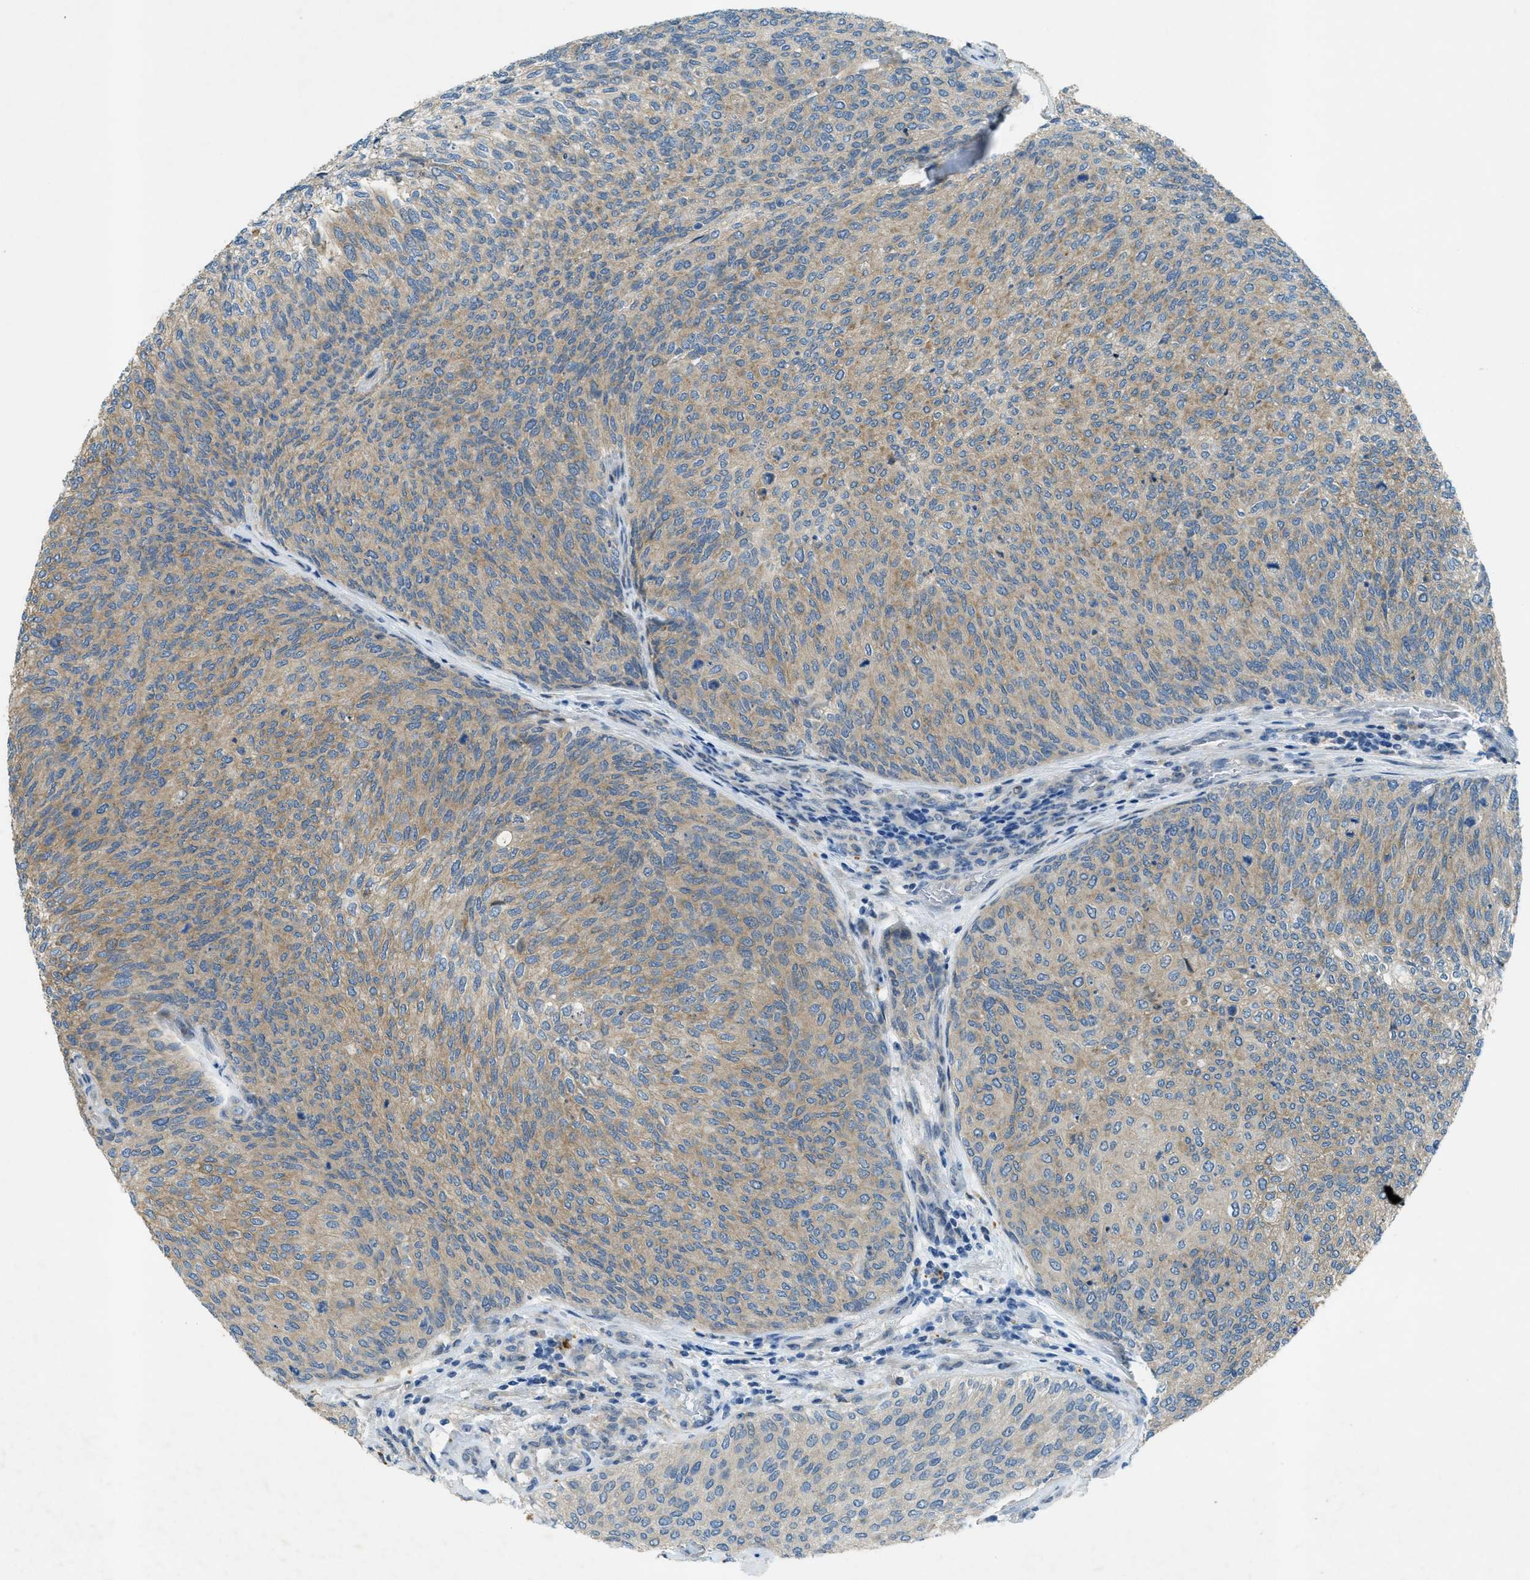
{"staining": {"intensity": "weak", "quantity": ">75%", "location": "cytoplasmic/membranous"}, "tissue": "urothelial cancer", "cell_type": "Tumor cells", "image_type": "cancer", "snomed": [{"axis": "morphology", "description": "Urothelial carcinoma, Low grade"}, {"axis": "topography", "description": "Urinary bladder"}], "caption": "Immunohistochemical staining of human urothelial carcinoma (low-grade) shows low levels of weak cytoplasmic/membranous expression in about >75% of tumor cells.", "gene": "SNX14", "patient": {"sex": "female", "age": 79}}